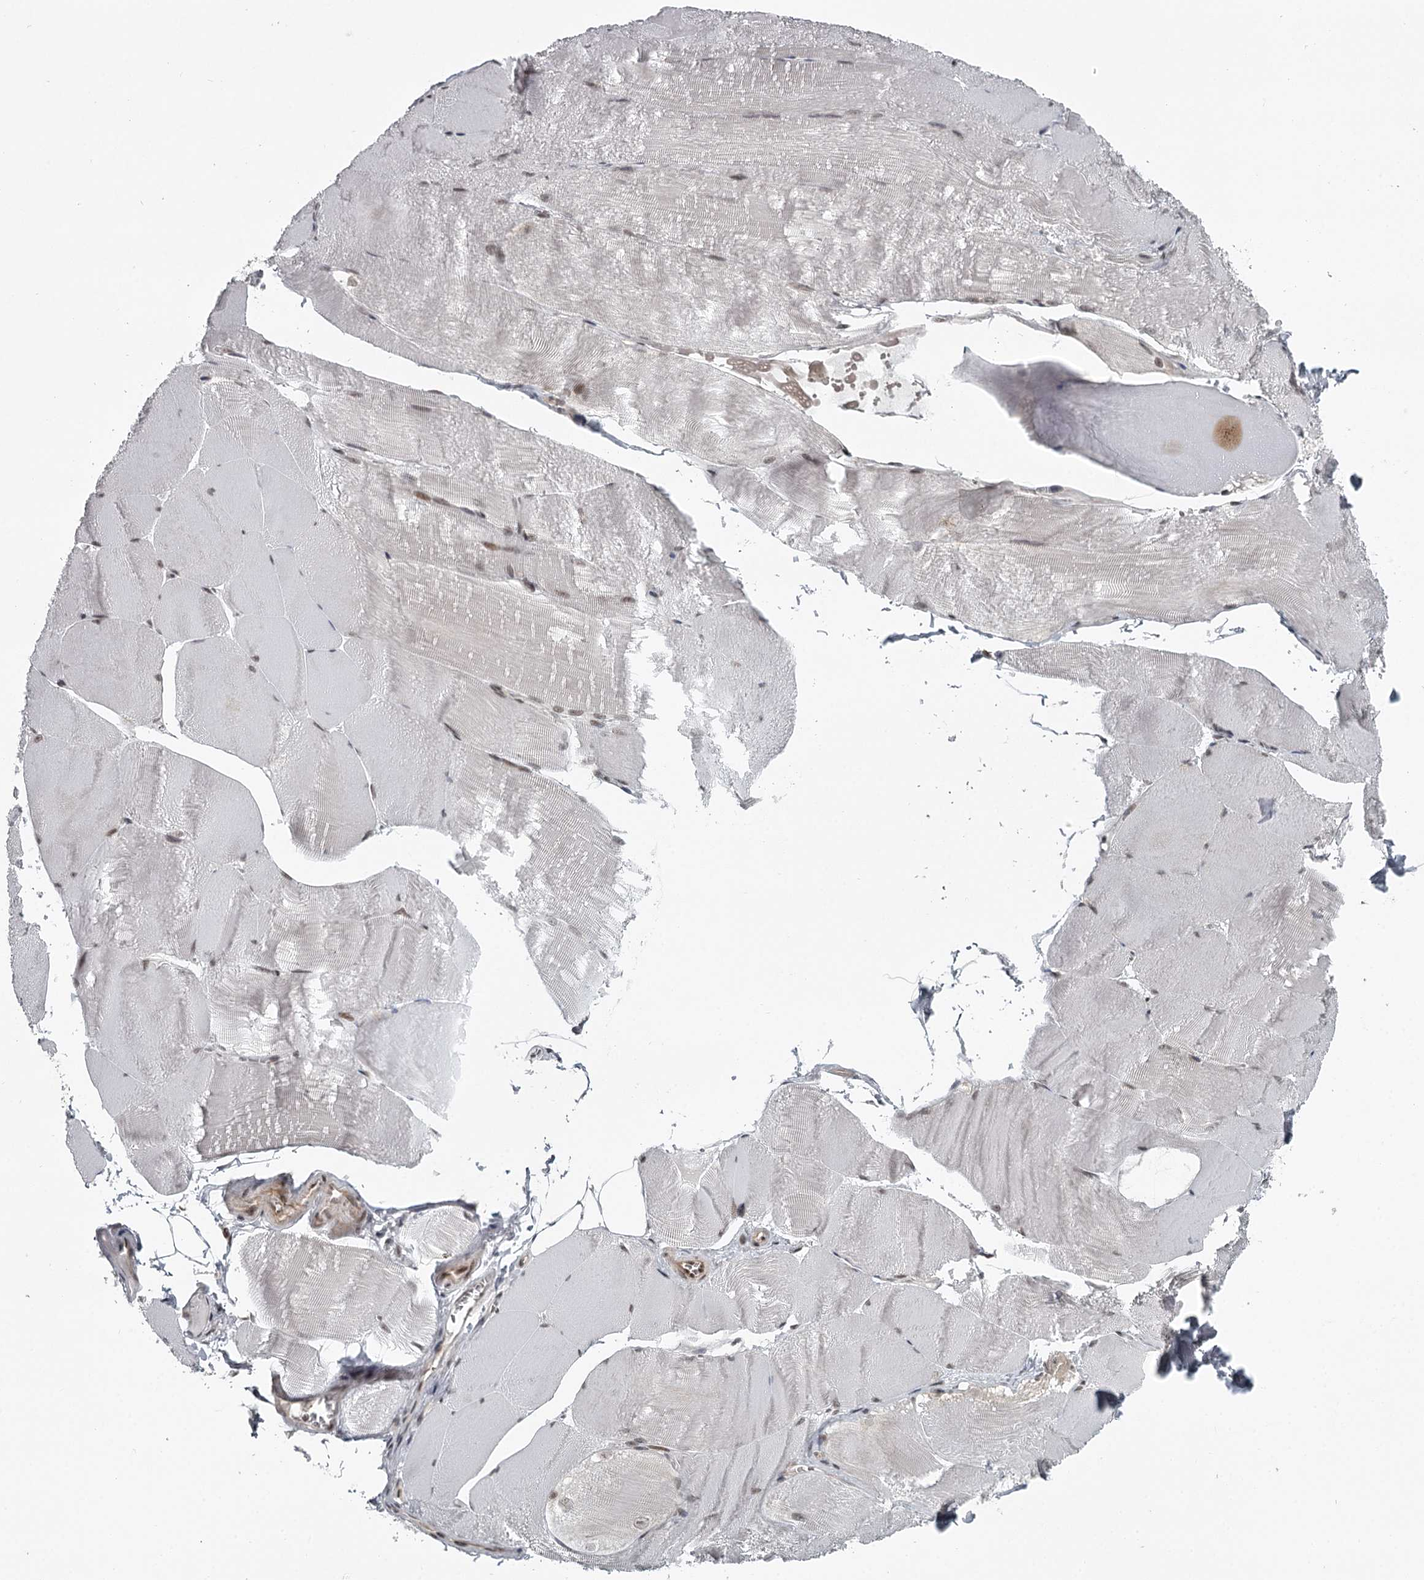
{"staining": {"intensity": "moderate", "quantity": "25%-75%", "location": "nuclear"}, "tissue": "skeletal muscle", "cell_type": "Myocytes", "image_type": "normal", "snomed": [{"axis": "morphology", "description": "Normal tissue, NOS"}, {"axis": "morphology", "description": "Basal cell carcinoma"}, {"axis": "topography", "description": "Skeletal muscle"}], "caption": "Immunohistochemistry of unremarkable human skeletal muscle exhibits medium levels of moderate nuclear staining in approximately 25%-75% of myocytes. Ihc stains the protein in brown and the nuclei are stained blue.", "gene": "FAM13C", "patient": {"sex": "female", "age": 64}}